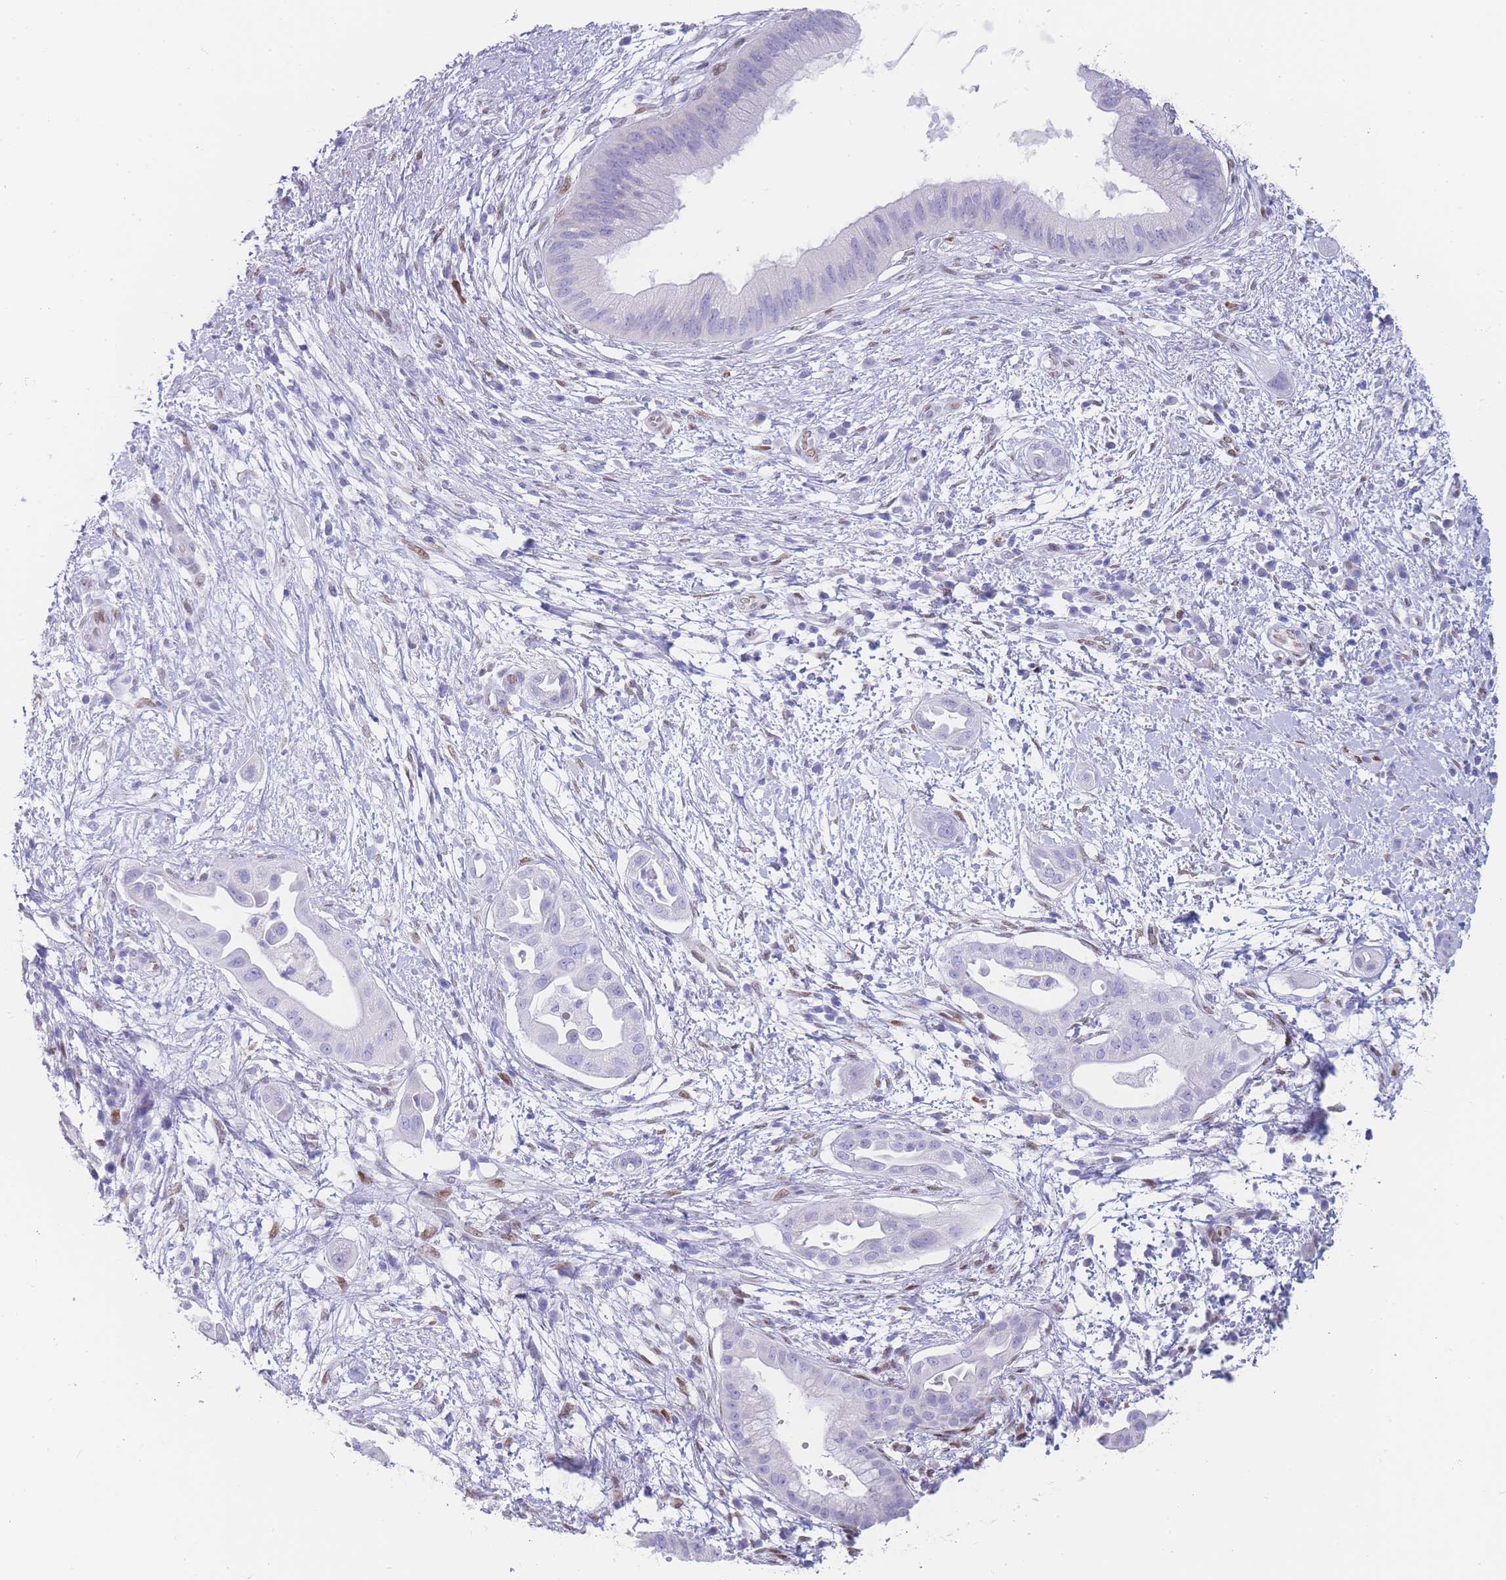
{"staining": {"intensity": "negative", "quantity": "none", "location": "none"}, "tissue": "pancreatic cancer", "cell_type": "Tumor cells", "image_type": "cancer", "snomed": [{"axis": "morphology", "description": "Adenocarcinoma, NOS"}, {"axis": "topography", "description": "Pancreas"}], "caption": "The histopathology image shows no significant staining in tumor cells of pancreatic adenocarcinoma.", "gene": "PSMB5", "patient": {"sex": "male", "age": 68}}